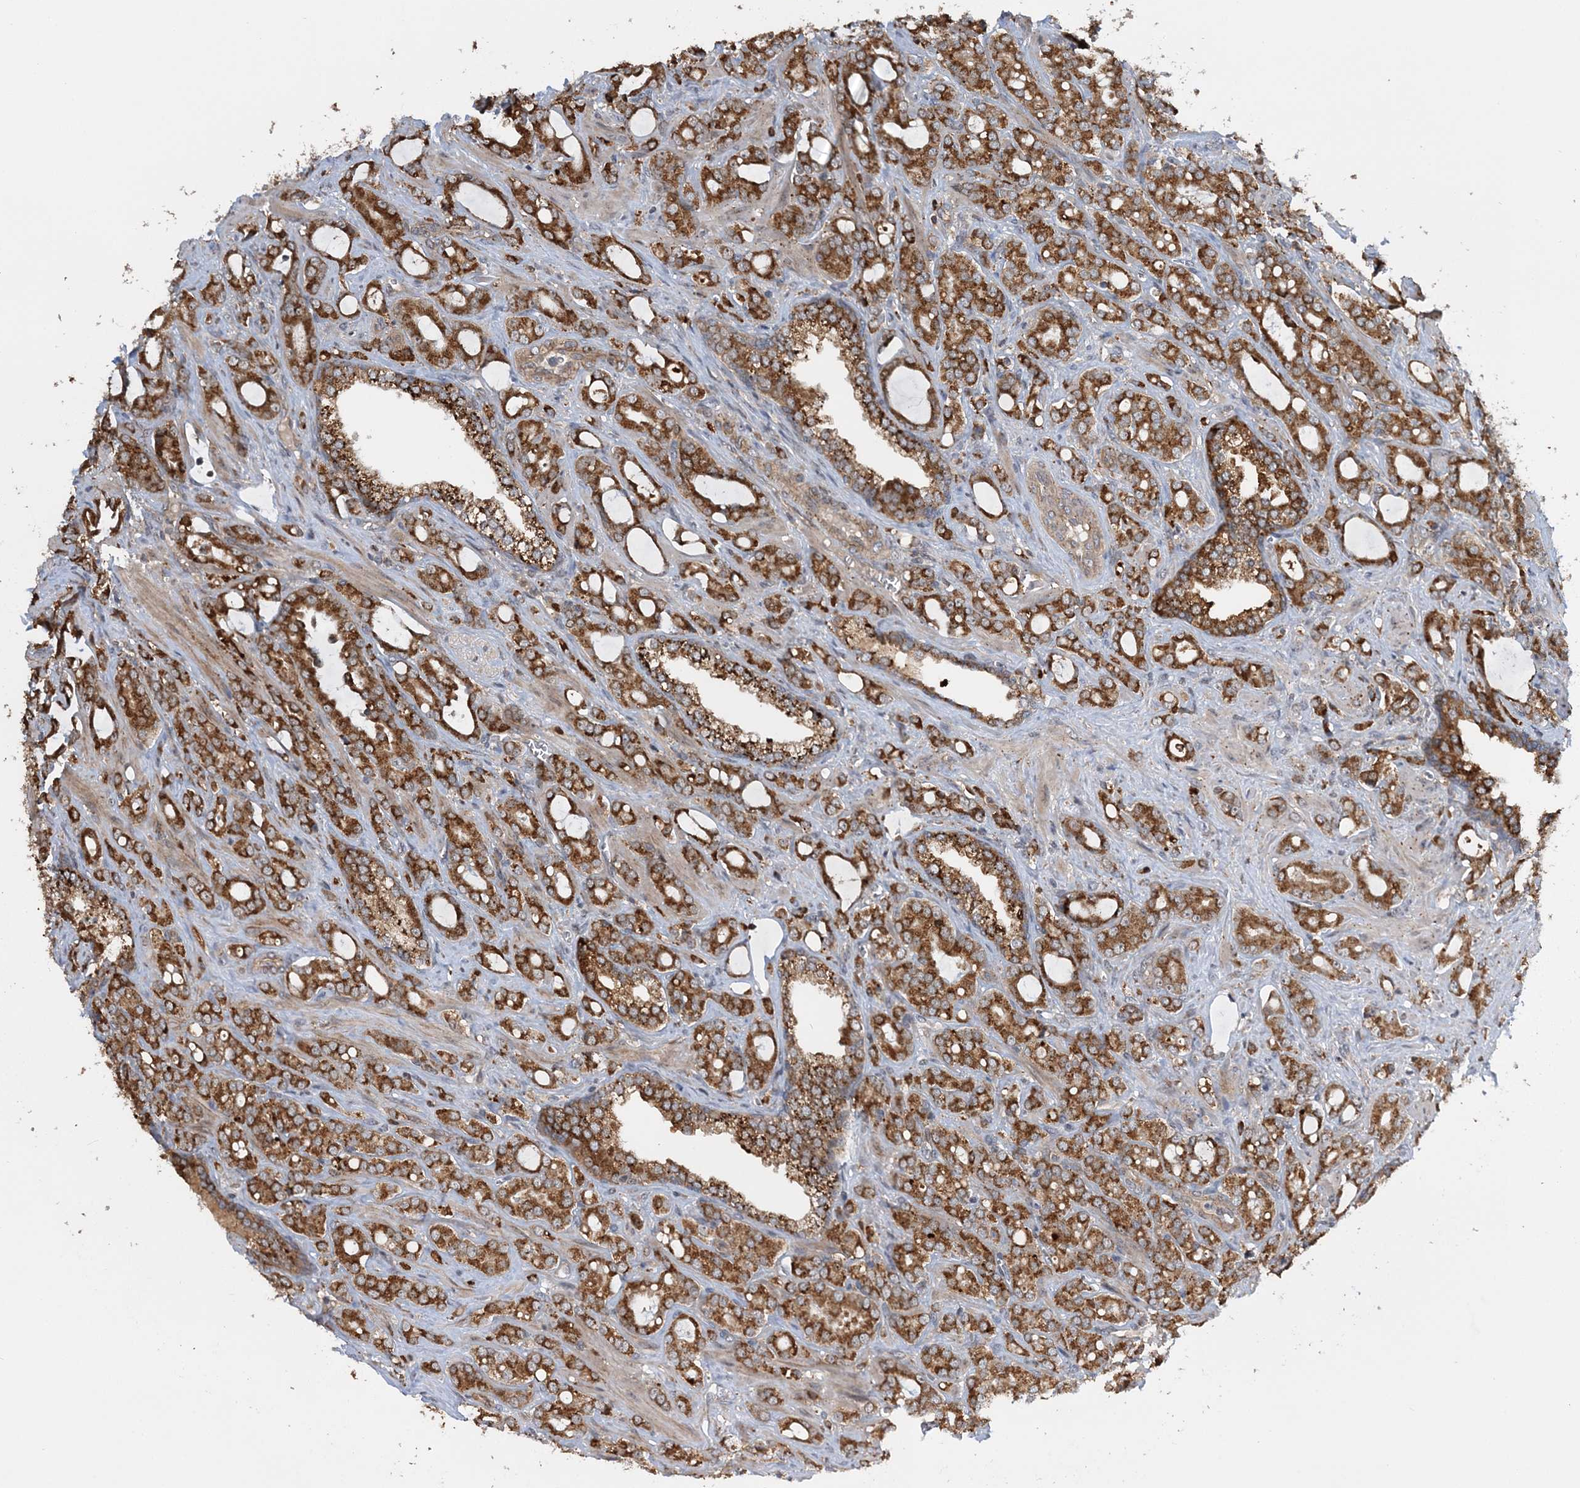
{"staining": {"intensity": "strong", "quantity": ">75%", "location": "cytoplasmic/membranous"}, "tissue": "prostate cancer", "cell_type": "Tumor cells", "image_type": "cancer", "snomed": [{"axis": "morphology", "description": "Adenocarcinoma, High grade"}, {"axis": "topography", "description": "Prostate"}], "caption": "Human high-grade adenocarcinoma (prostate) stained for a protein (brown) shows strong cytoplasmic/membranous positive positivity in approximately >75% of tumor cells.", "gene": "KIF4A", "patient": {"sex": "male", "age": 72}}